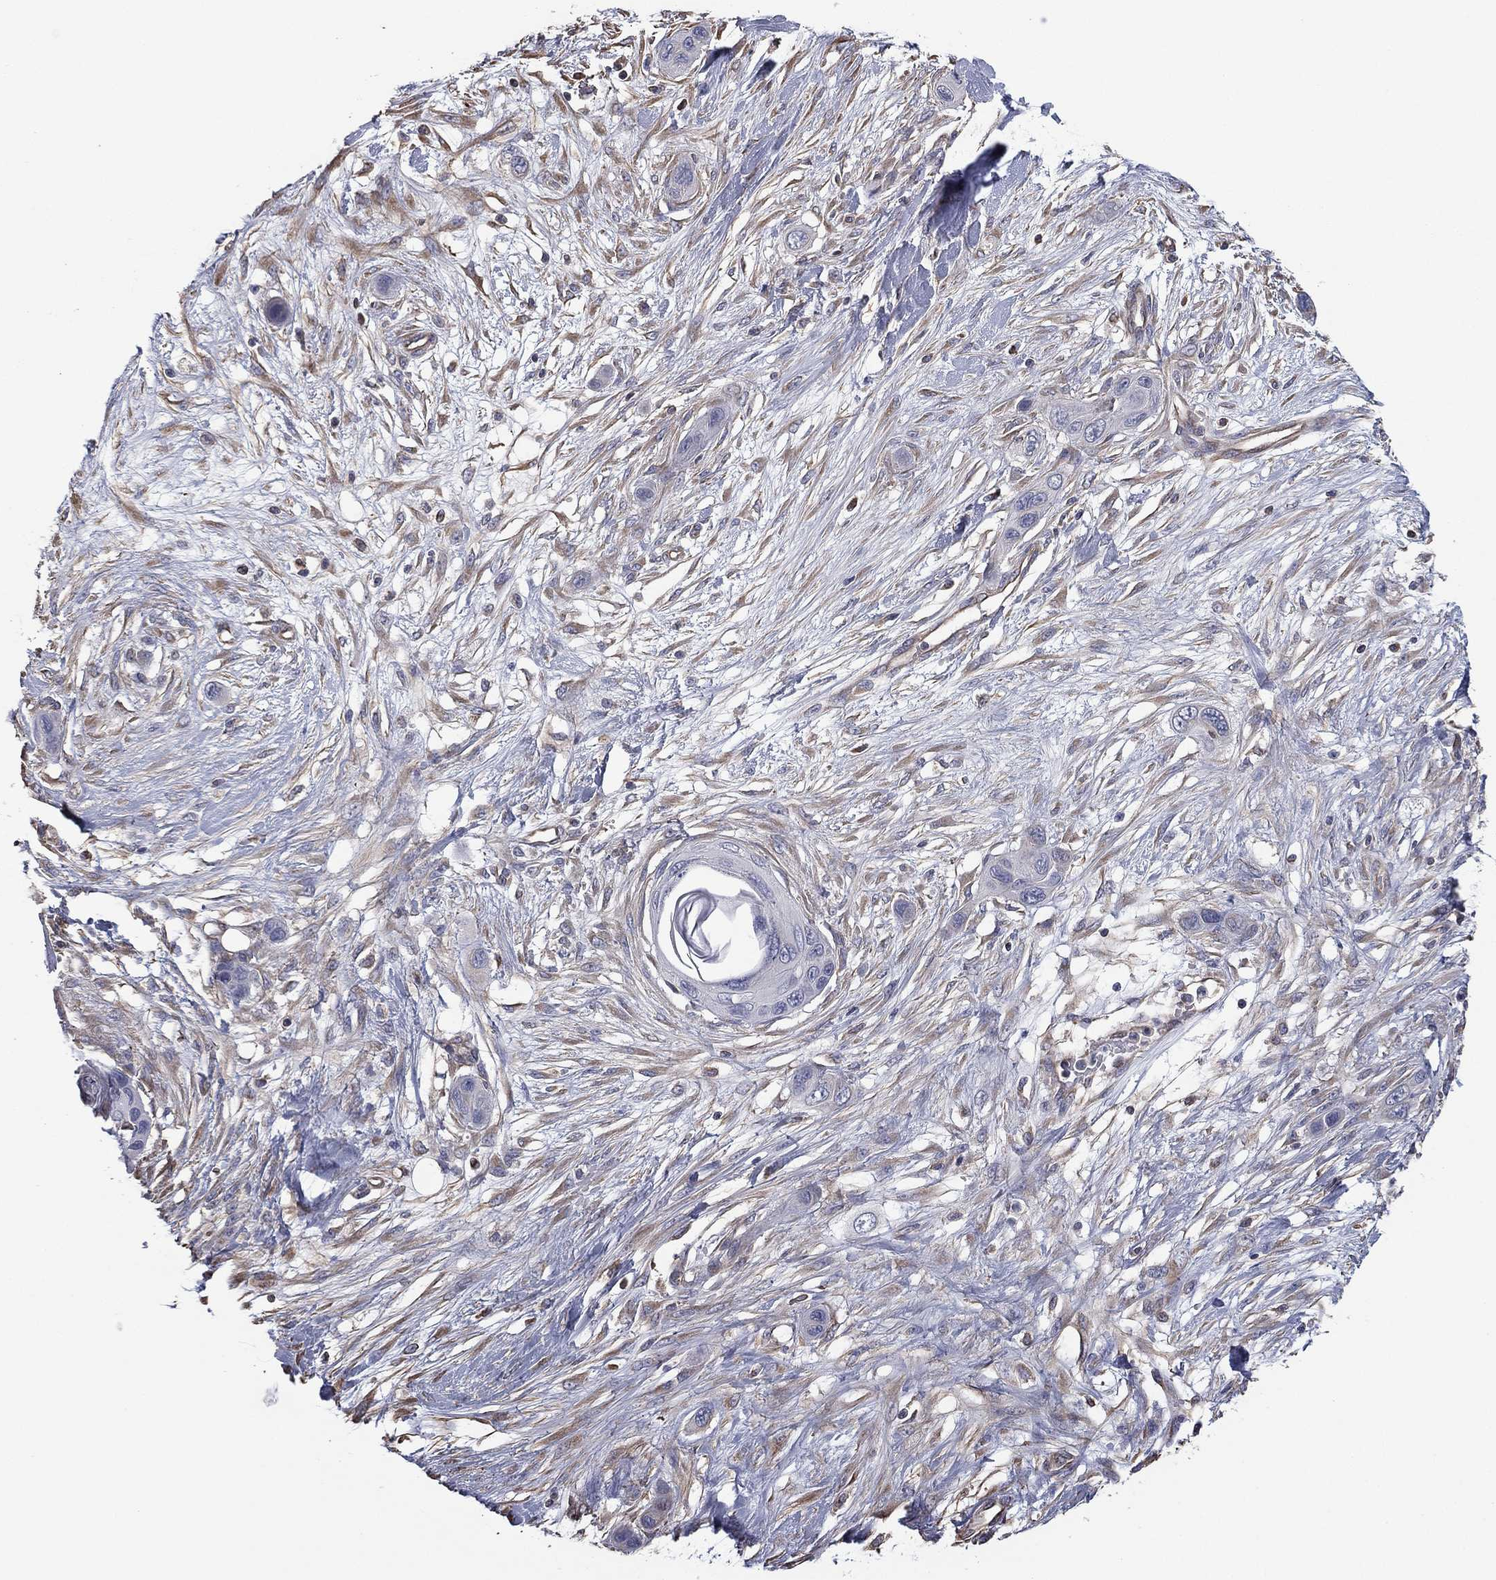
{"staining": {"intensity": "negative", "quantity": "none", "location": "none"}, "tissue": "skin cancer", "cell_type": "Tumor cells", "image_type": "cancer", "snomed": [{"axis": "morphology", "description": "Squamous cell carcinoma, NOS"}, {"axis": "topography", "description": "Skin"}], "caption": "There is no significant expression in tumor cells of skin cancer (squamous cell carcinoma).", "gene": "SCUBE1", "patient": {"sex": "male", "age": 79}}